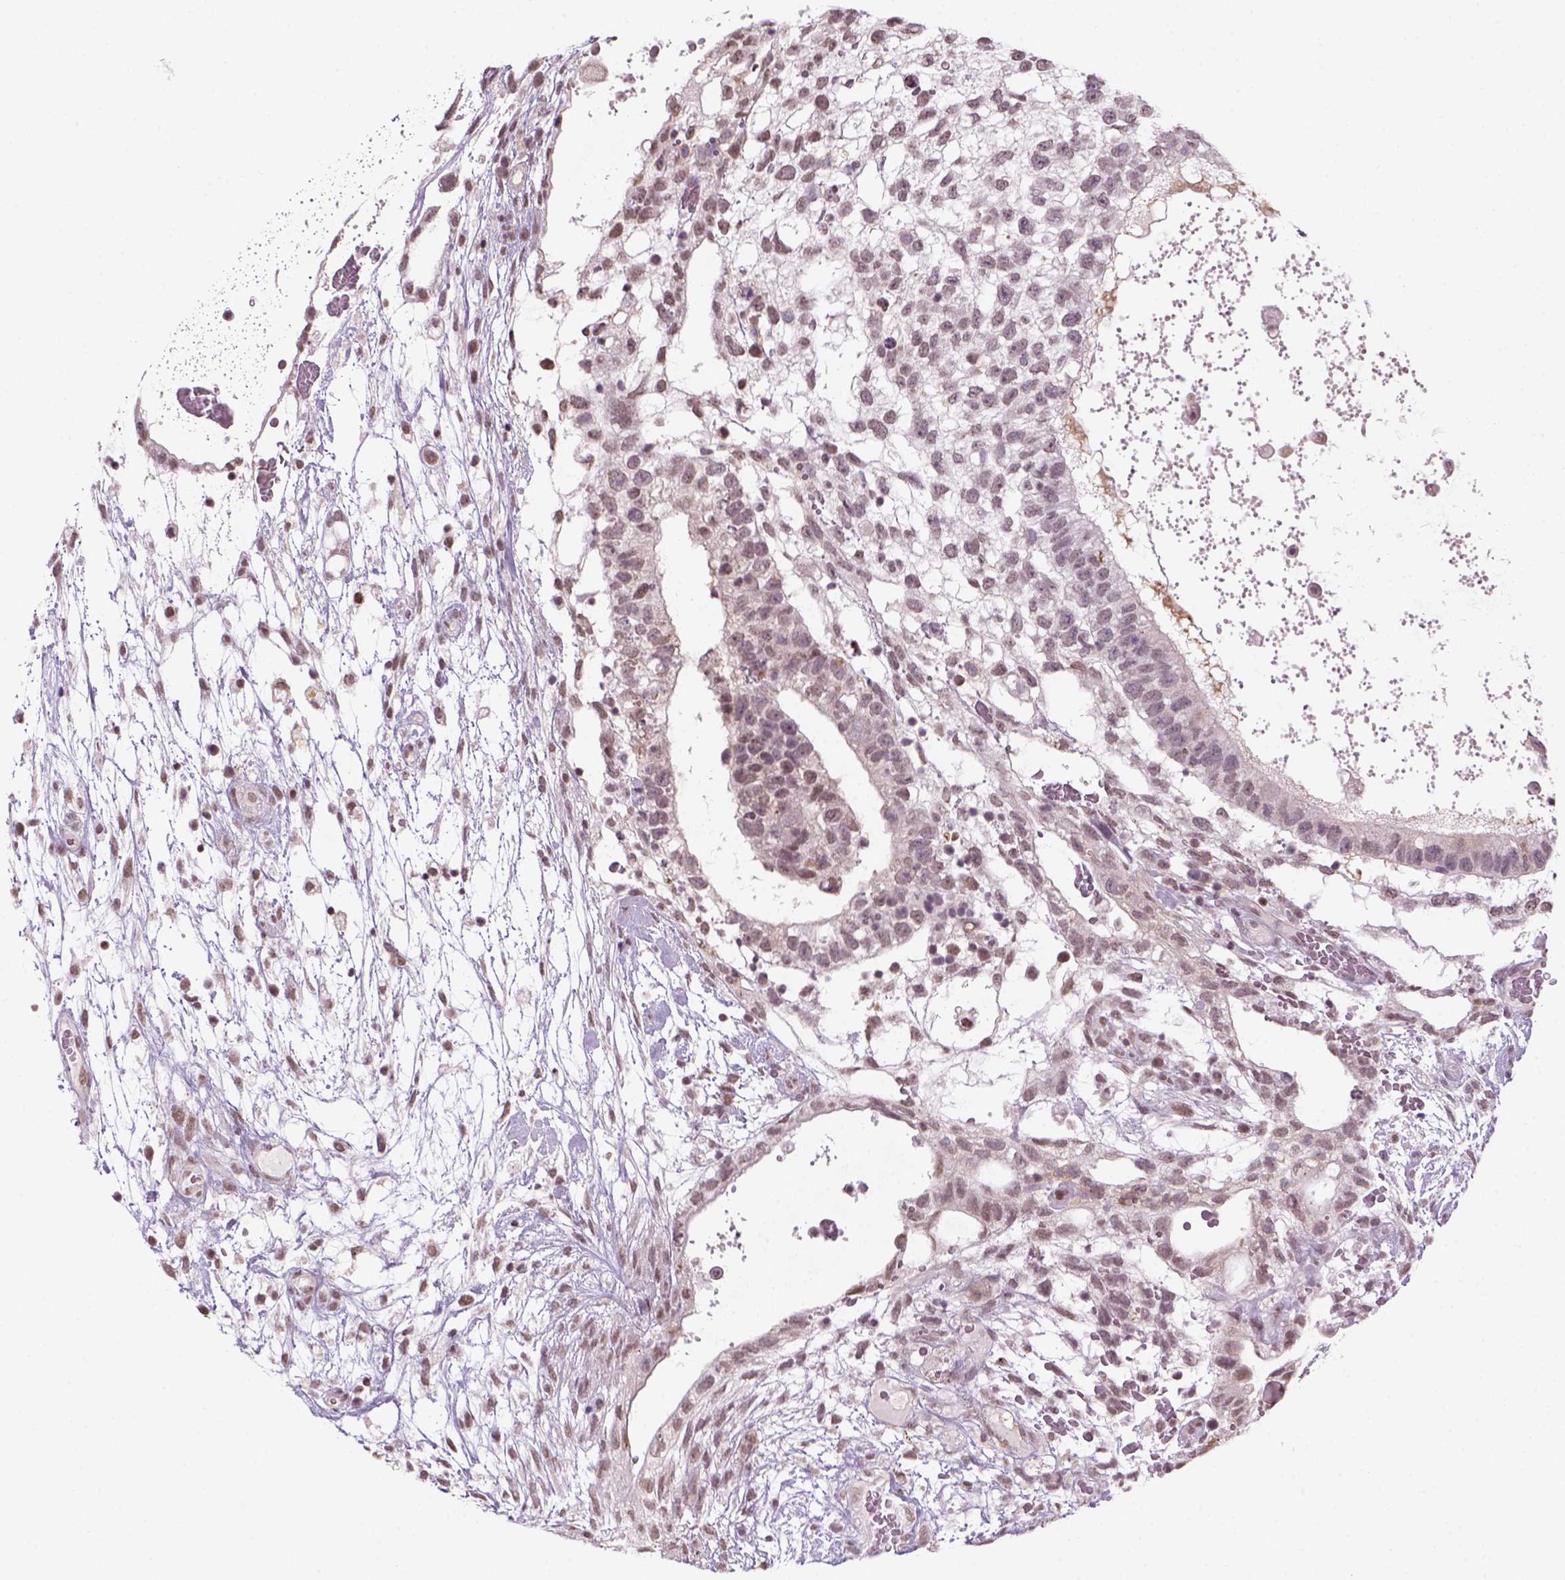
{"staining": {"intensity": "weak", "quantity": "25%-75%", "location": "nuclear"}, "tissue": "testis cancer", "cell_type": "Tumor cells", "image_type": "cancer", "snomed": [{"axis": "morphology", "description": "Normal tissue, NOS"}, {"axis": "morphology", "description": "Carcinoma, Embryonal, NOS"}, {"axis": "topography", "description": "Testis"}], "caption": "Human testis cancer (embryonal carcinoma) stained with a protein marker displays weak staining in tumor cells.", "gene": "GOT1", "patient": {"sex": "male", "age": 32}}